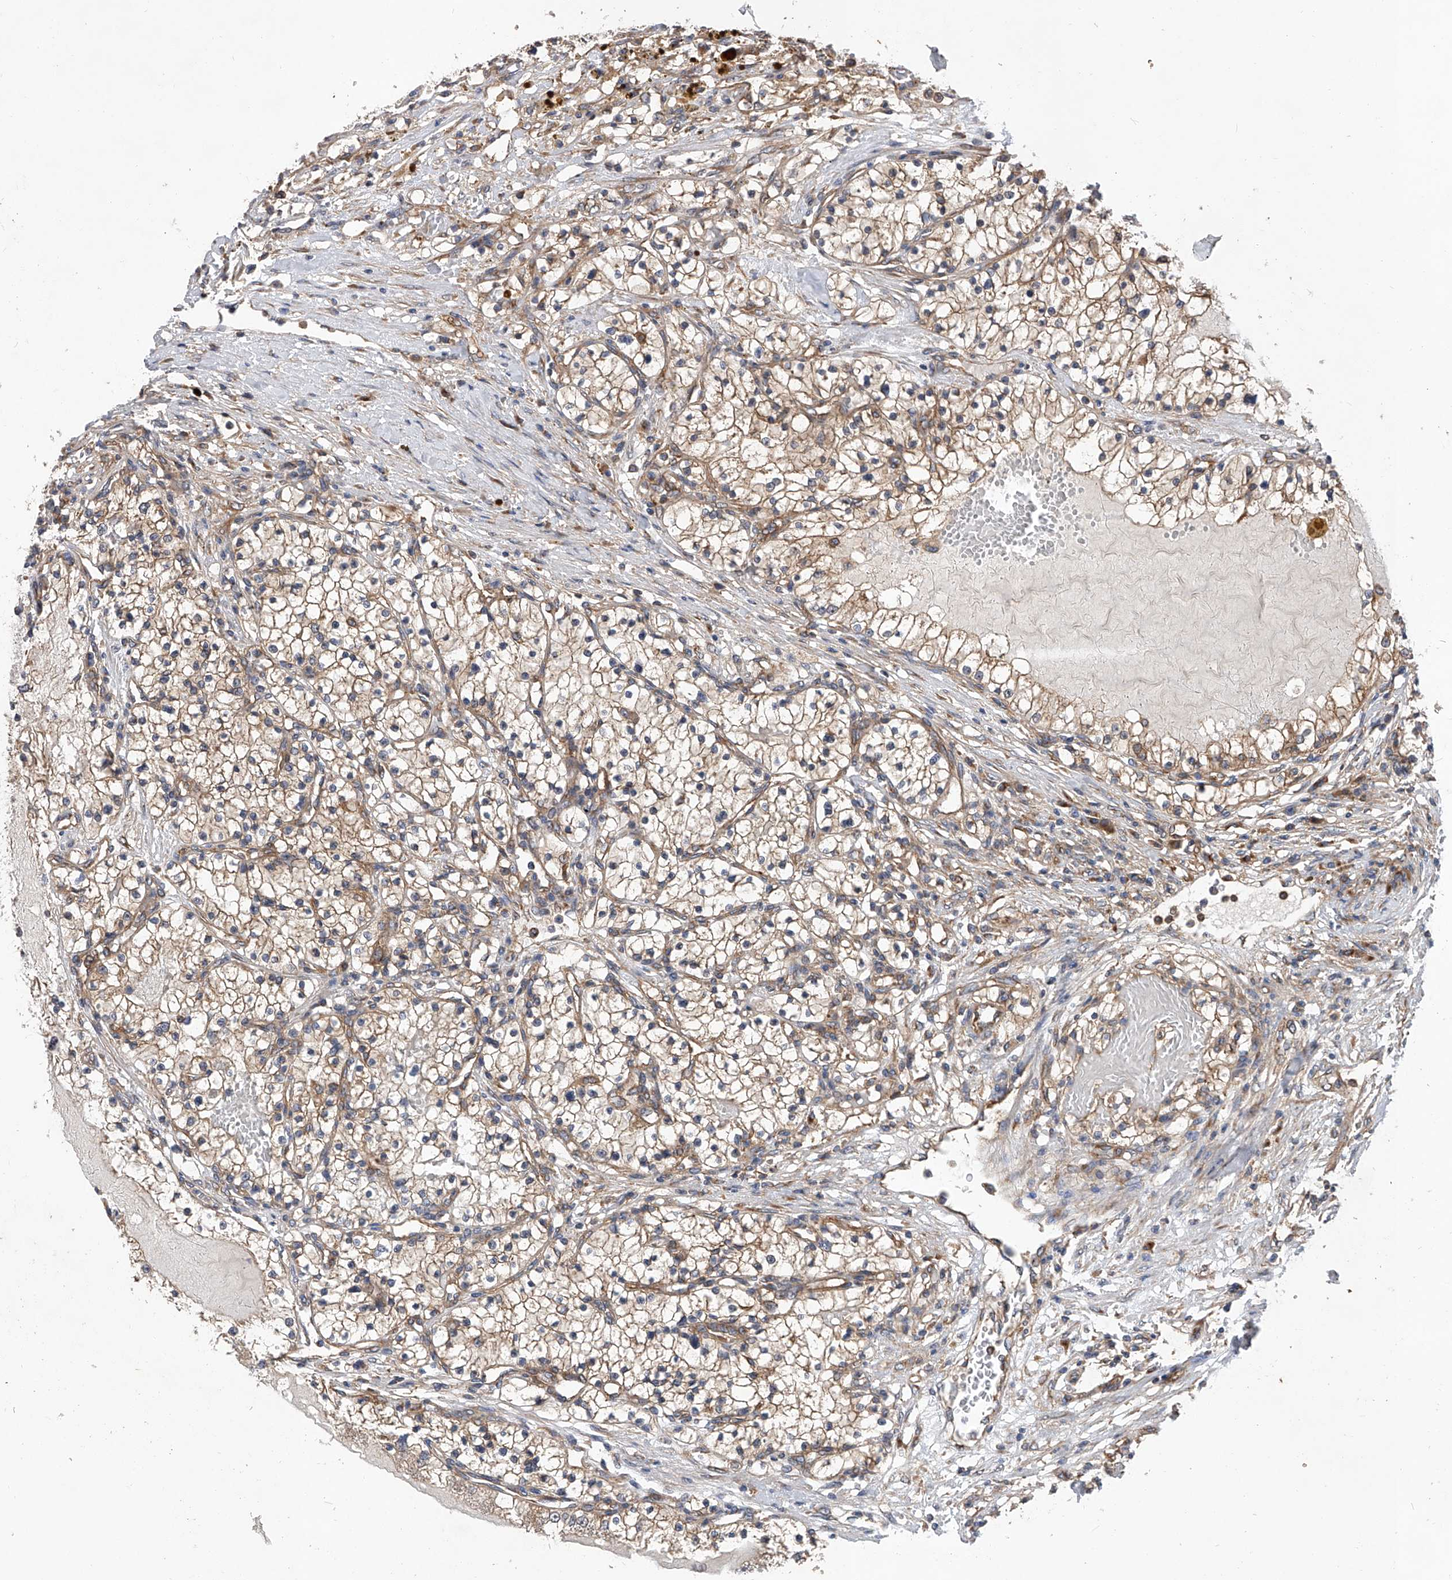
{"staining": {"intensity": "moderate", "quantity": ">75%", "location": "cytoplasmic/membranous"}, "tissue": "renal cancer", "cell_type": "Tumor cells", "image_type": "cancer", "snomed": [{"axis": "morphology", "description": "Normal tissue, NOS"}, {"axis": "morphology", "description": "Adenocarcinoma, NOS"}, {"axis": "topography", "description": "Kidney"}], "caption": "Renal cancer stained for a protein (brown) displays moderate cytoplasmic/membranous positive positivity in approximately >75% of tumor cells.", "gene": "CFAP410", "patient": {"sex": "male", "age": 68}}